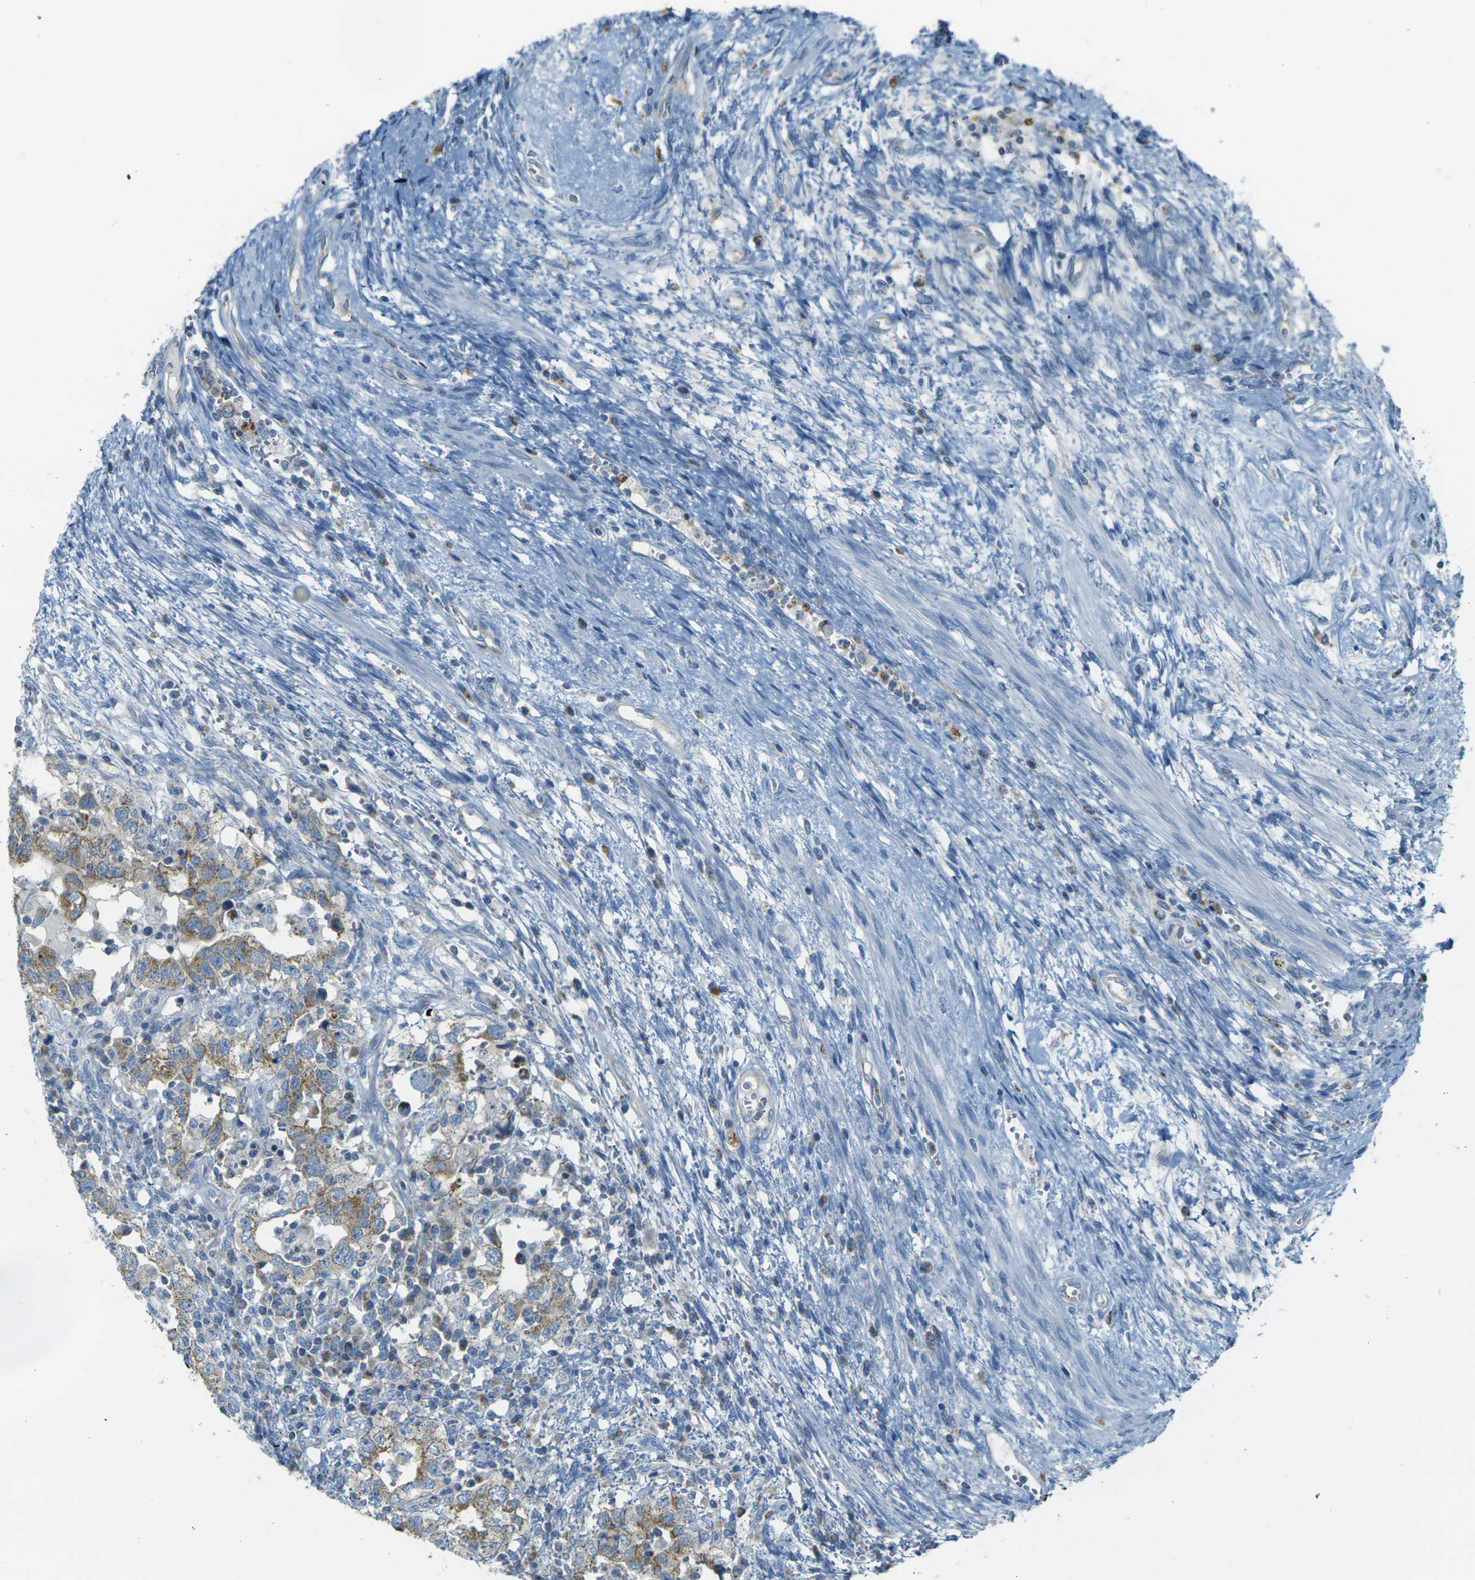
{"staining": {"intensity": "moderate", "quantity": ">75%", "location": "cytoplasmic/membranous"}, "tissue": "testis cancer", "cell_type": "Tumor cells", "image_type": "cancer", "snomed": [{"axis": "morphology", "description": "Carcinoma, Embryonal, NOS"}, {"axis": "topography", "description": "Testis"}], "caption": "Testis cancer (embryonal carcinoma) was stained to show a protein in brown. There is medium levels of moderate cytoplasmic/membranous staining in about >75% of tumor cells. The staining is performed using DAB brown chromogen to label protein expression. The nuclei are counter-stained blue using hematoxylin.", "gene": "PARD6B", "patient": {"sex": "male", "age": 26}}